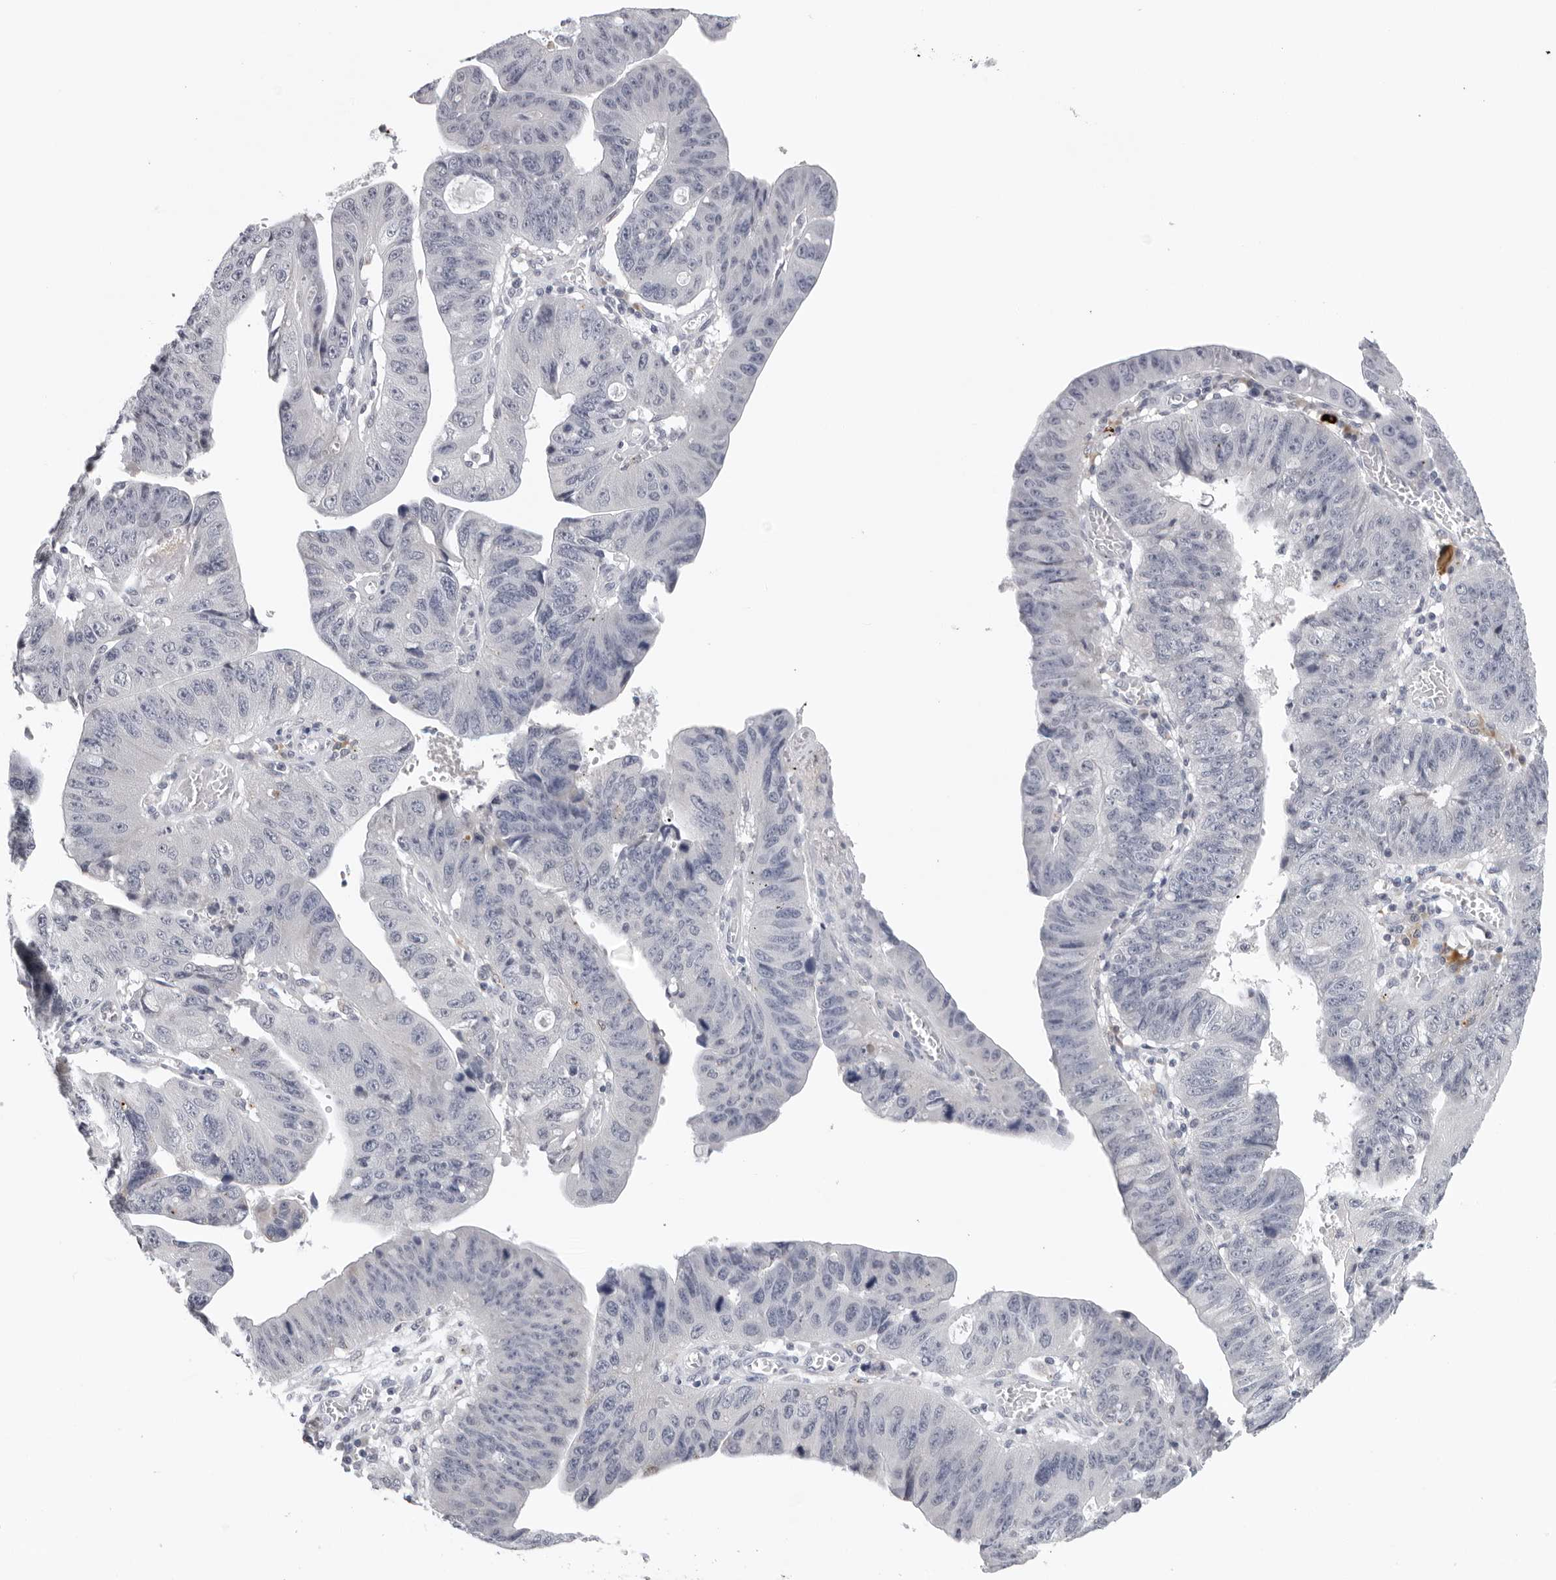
{"staining": {"intensity": "negative", "quantity": "none", "location": "none"}, "tissue": "stomach cancer", "cell_type": "Tumor cells", "image_type": "cancer", "snomed": [{"axis": "morphology", "description": "Adenocarcinoma, NOS"}, {"axis": "topography", "description": "Stomach"}], "caption": "High magnification brightfield microscopy of stomach adenocarcinoma stained with DAB (3,3'-diaminobenzidine) (brown) and counterstained with hematoxylin (blue): tumor cells show no significant positivity. (Immunohistochemistry (ihc), brightfield microscopy, high magnification).", "gene": "ZNF502", "patient": {"sex": "male", "age": 59}}